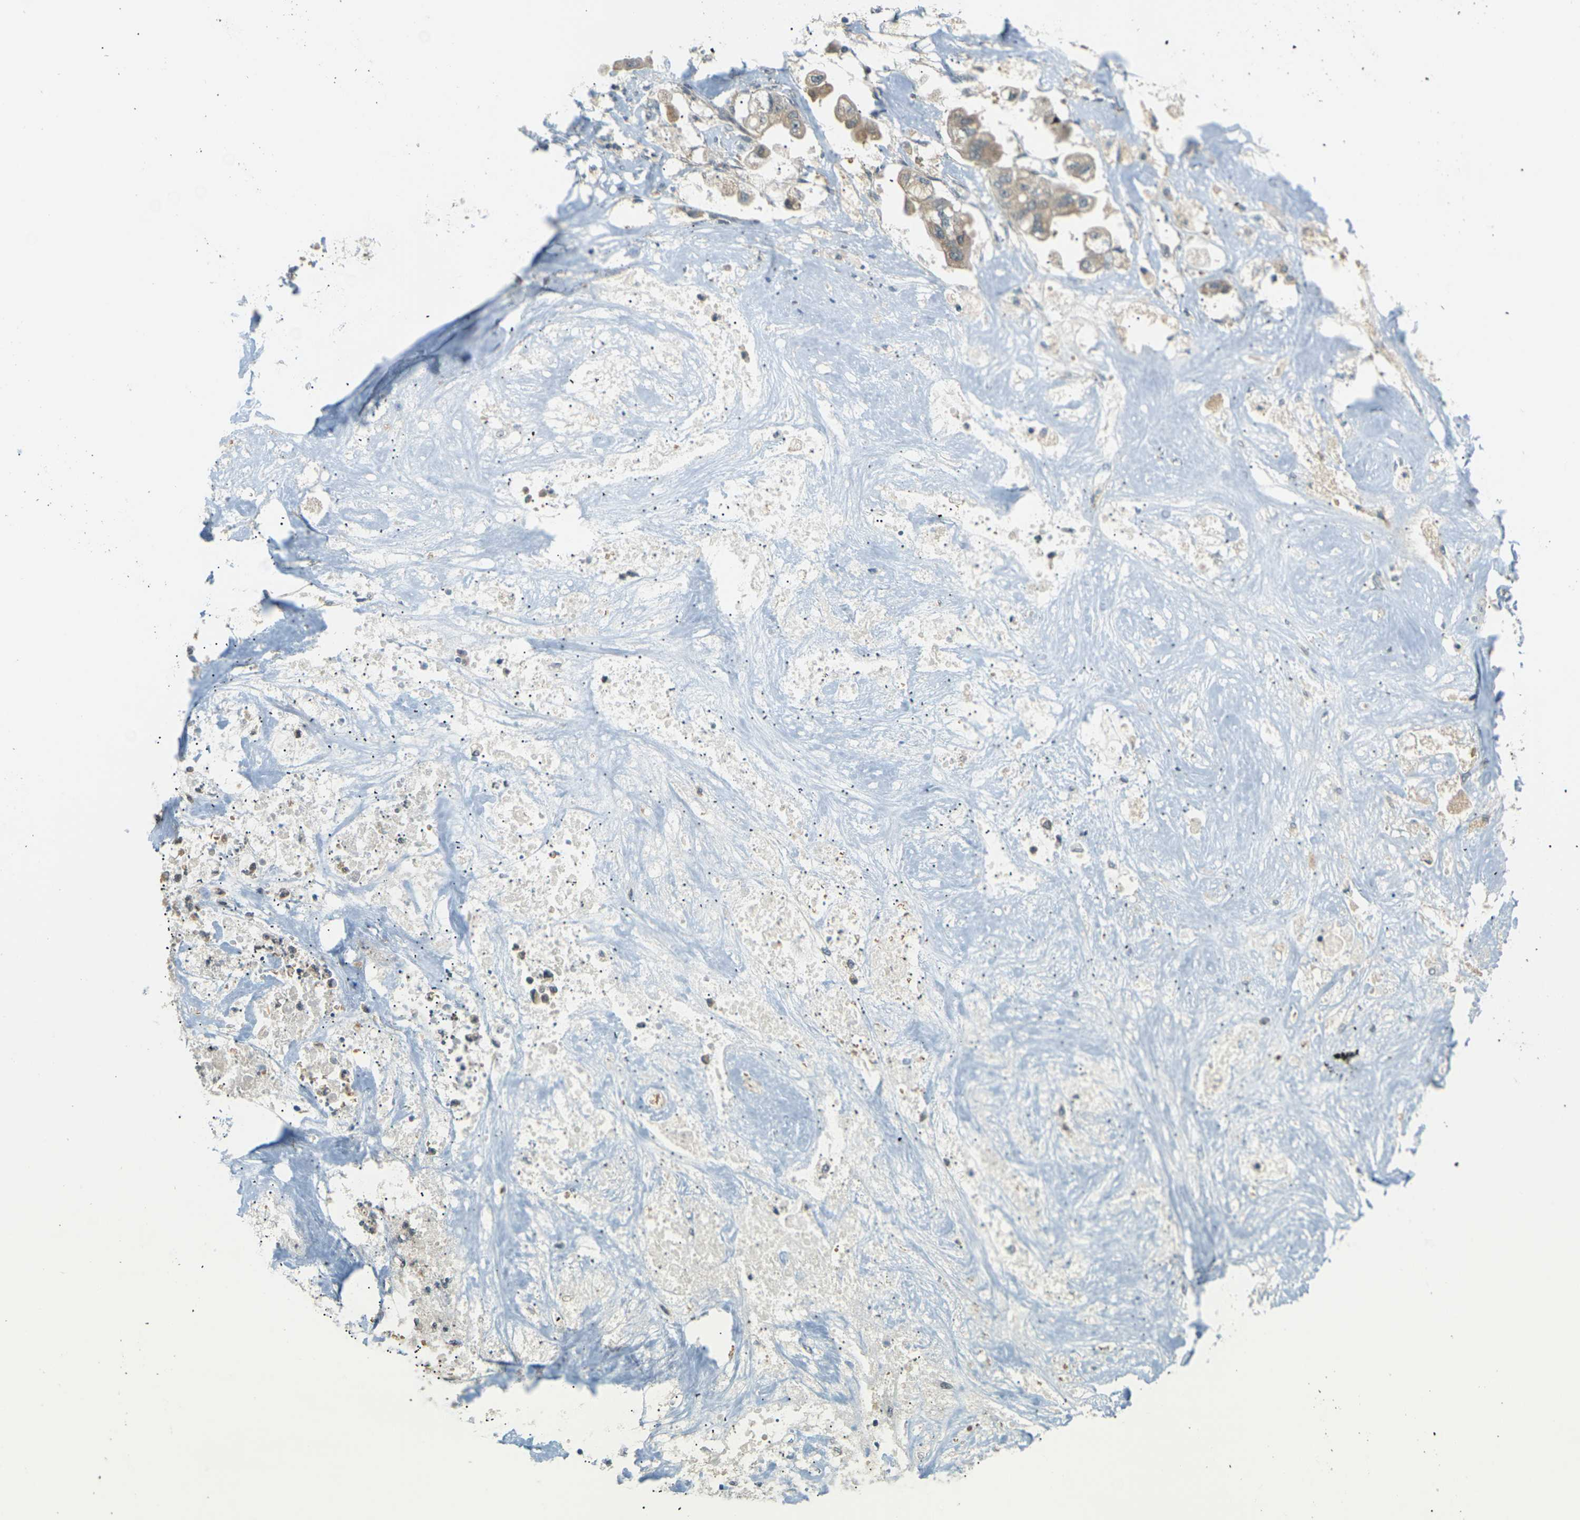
{"staining": {"intensity": "weak", "quantity": ">75%", "location": "cytoplasmic/membranous"}, "tissue": "stomach cancer", "cell_type": "Tumor cells", "image_type": "cancer", "snomed": [{"axis": "morphology", "description": "Adenocarcinoma, NOS"}, {"axis": "topography", "description": "Stomach"}], "caption": "IHC (DAB) staining of stomach adenocarcinoma exhibits weak cytoplasmic/membranous protein positivity in approximately >75% of tumor cells. (Stains: DAB (3,3'-diaminobenzidine) in brown, nuclei in blue, Microscopy: brightfield microscopy at high magnification).", "gene": "SOCS6", "patient": {"sex": "male", "age": 62}}